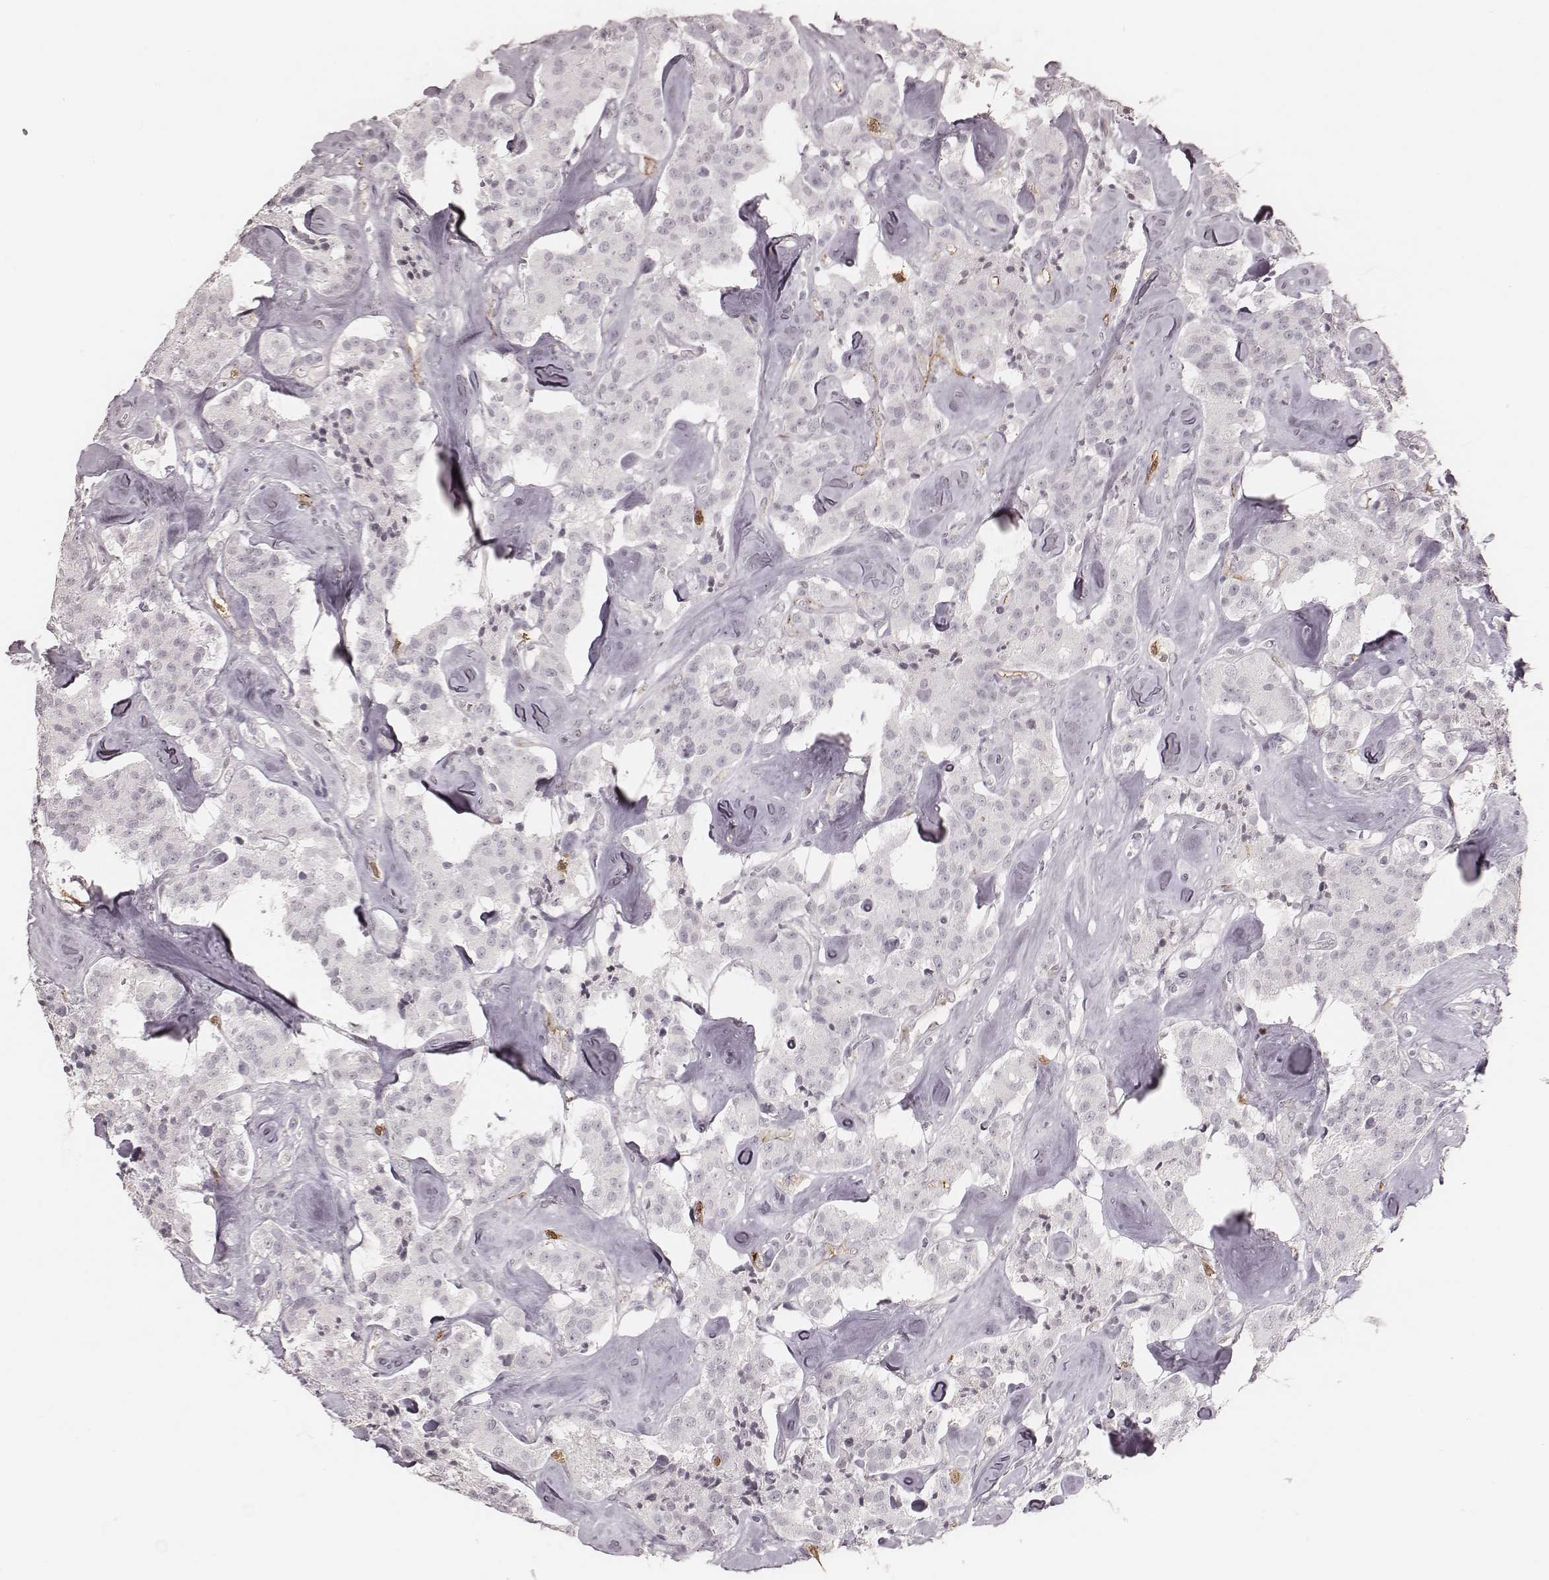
{"staining": {"intensity": "negative", "quantity": "none", "location": "none"}, "tissue": "carcinoid", "cell_type": "Tumor cells", "image_type": "cancer", "snomed": [{"axis": "morphology", "description": "Carcinoid, malignant, NOS"}, {"axis": "topography", "description": "Pancreas"}], "caption": "The immunohistochemistry (IHC) micrograph has no significant positivity in tumor cells of carcinoid tissue. The staining is performed using DAB (3,3'-diaminobenzidine) brown chromogen with nuclei counter-stained in using hematoxylin.", "gene": "KITLG", "patient": {"sex": "male", "age": 41}}